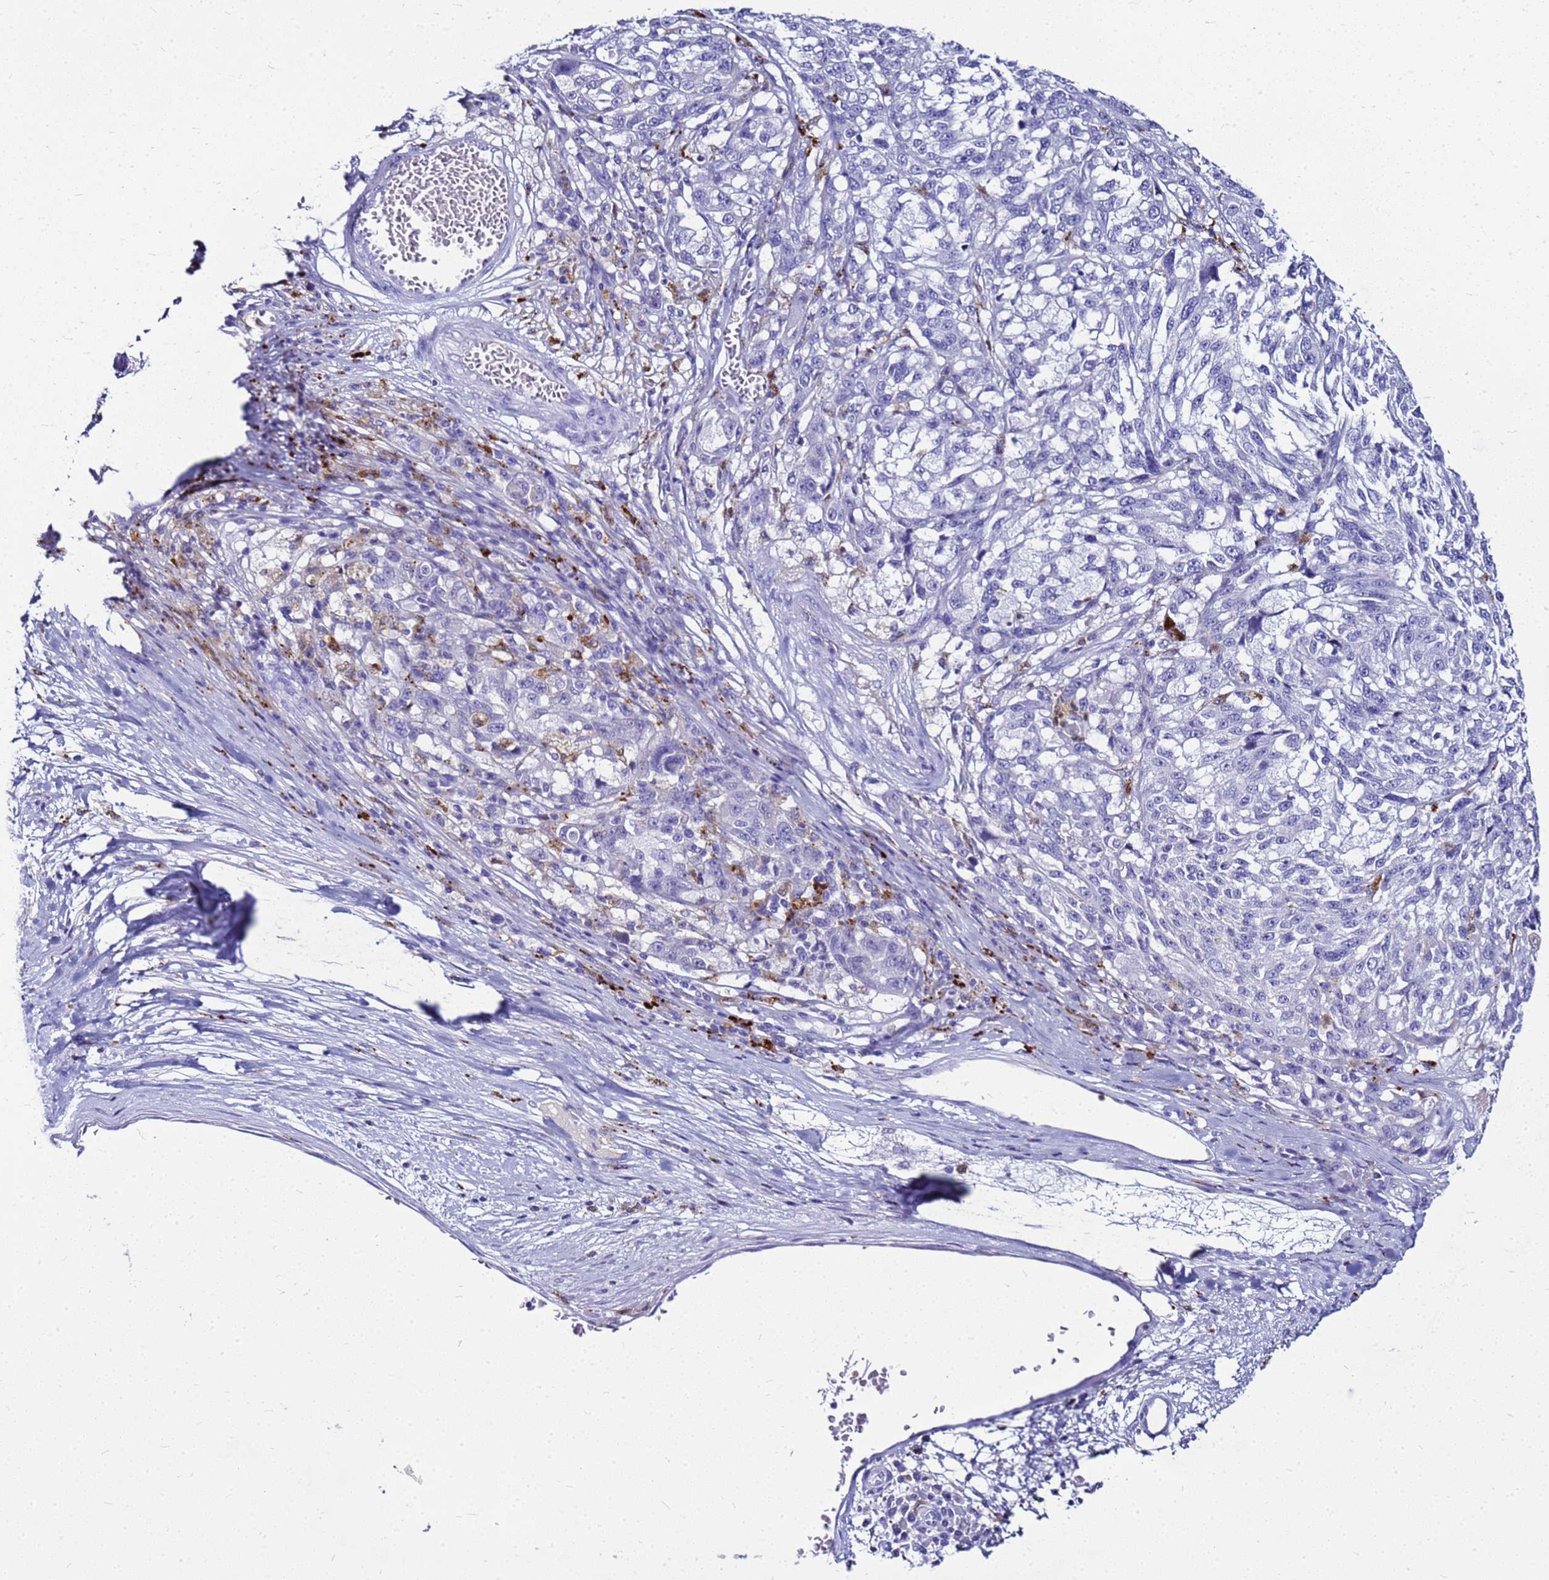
{"staining": {"intensity": "negative", "quantity": "none", "location": "none"}, "tissue": "melanoma", "cell_type": "Tumor cells", "image_type": "cancer", "snomed": [{"axis": "morphology", "description": "Malignant melanoma, NOS"}, {"axis": "topography", "description": "Skin"}], "caption": "IHC image of melanoma stained for a protein (brown), which demonstrates no positivity in tumor cells. Brightfield microscopy of immunohistochemistry stained with DAB (brown) and hematoxylin (blue), captured at high magnification.", "gene": "CSTA", "patient": {"sex": "male", "age": 53}}